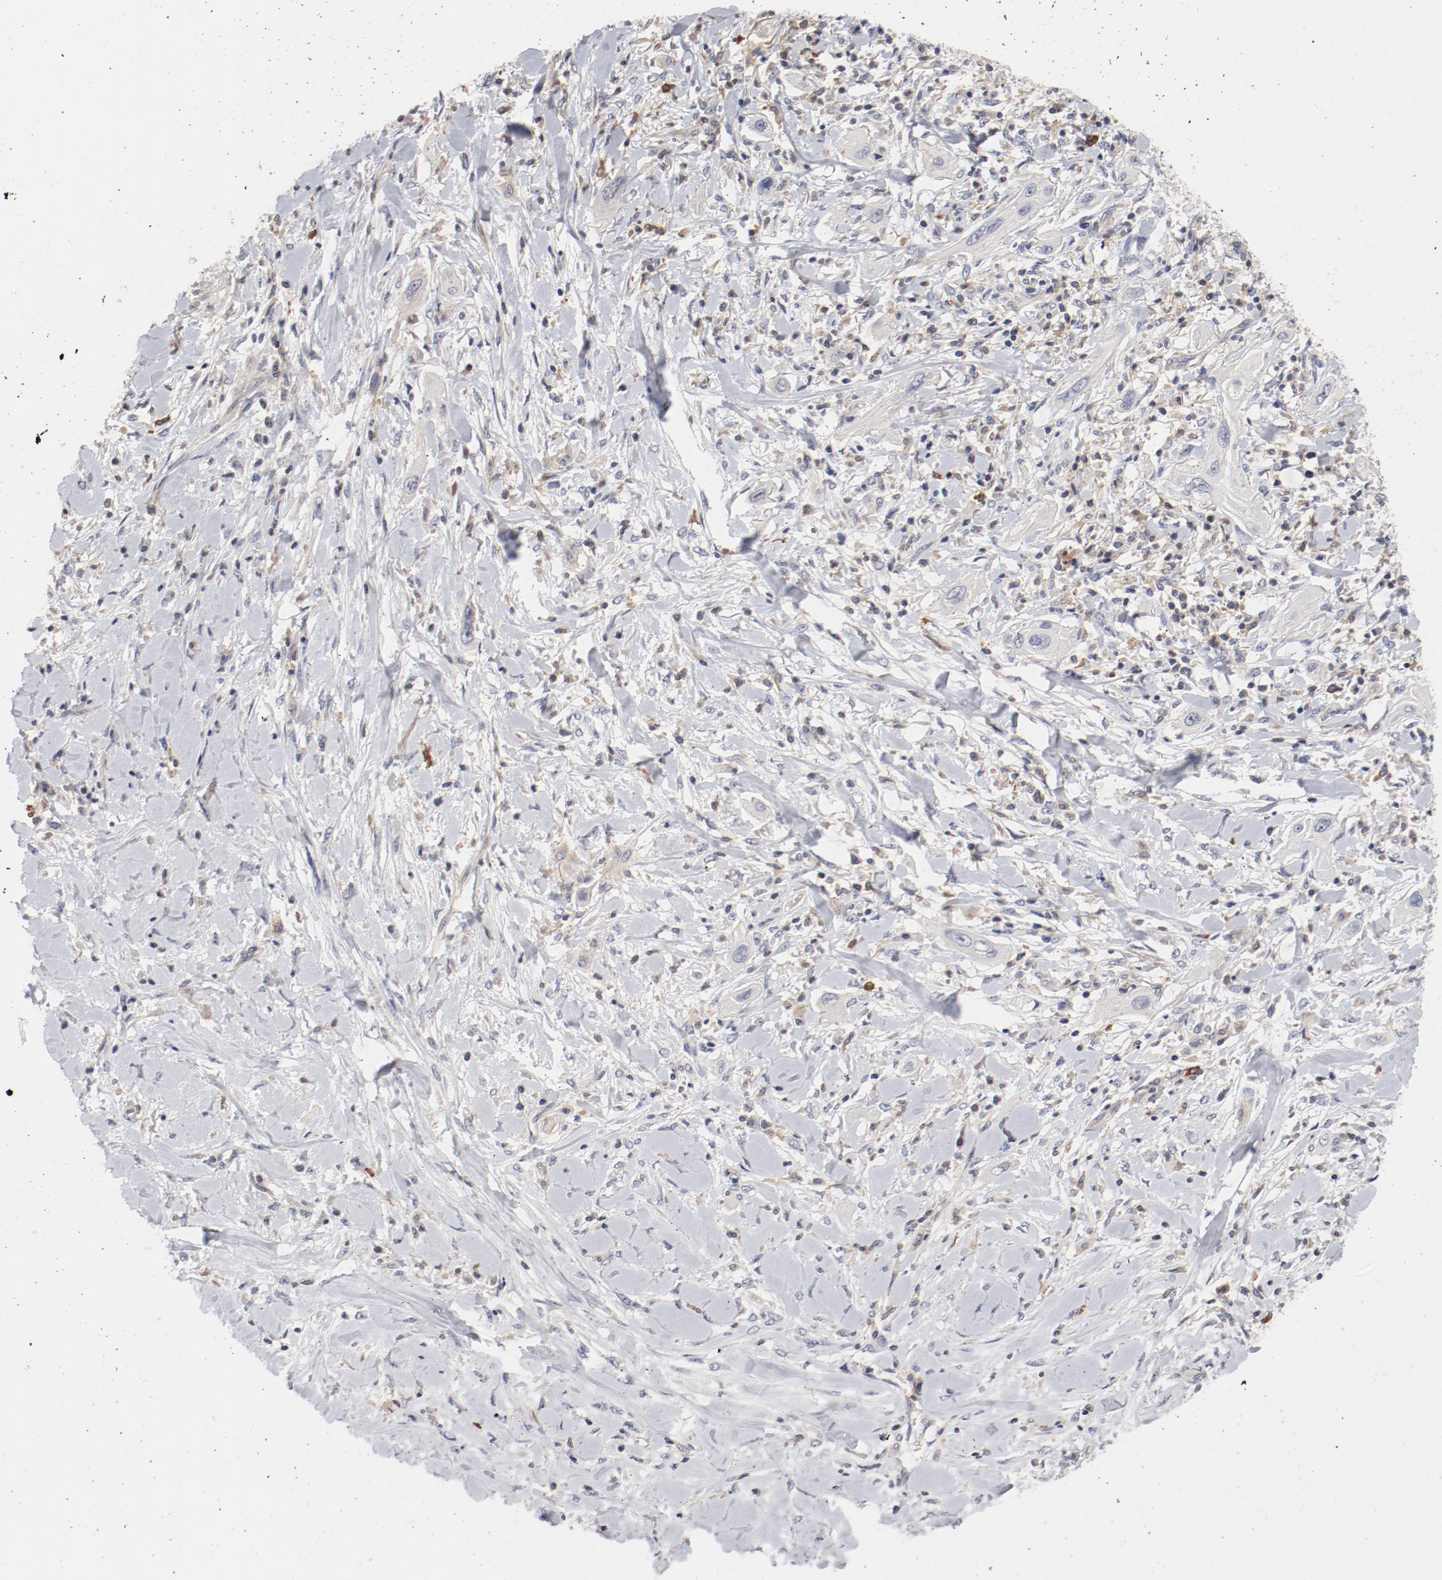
{"staining": {"intensity": "negative", "quantity": "none", "location": "none"}, "tissue": "lung cancer", "cell_type": "Tumor cells", "image_type": "cancer", "snomed": [{"axis": "morphology", "description": "Squamous cell carcinoma, NOS"}, {"axis": "topography", "description": "Lung"}], "caption": "Human squamous cell carcinoma (lung) stained for a protein using IHC displays no staining in tumor cells.", "gene": "CBL", "patient": {"sex": "female", "age": 47}}